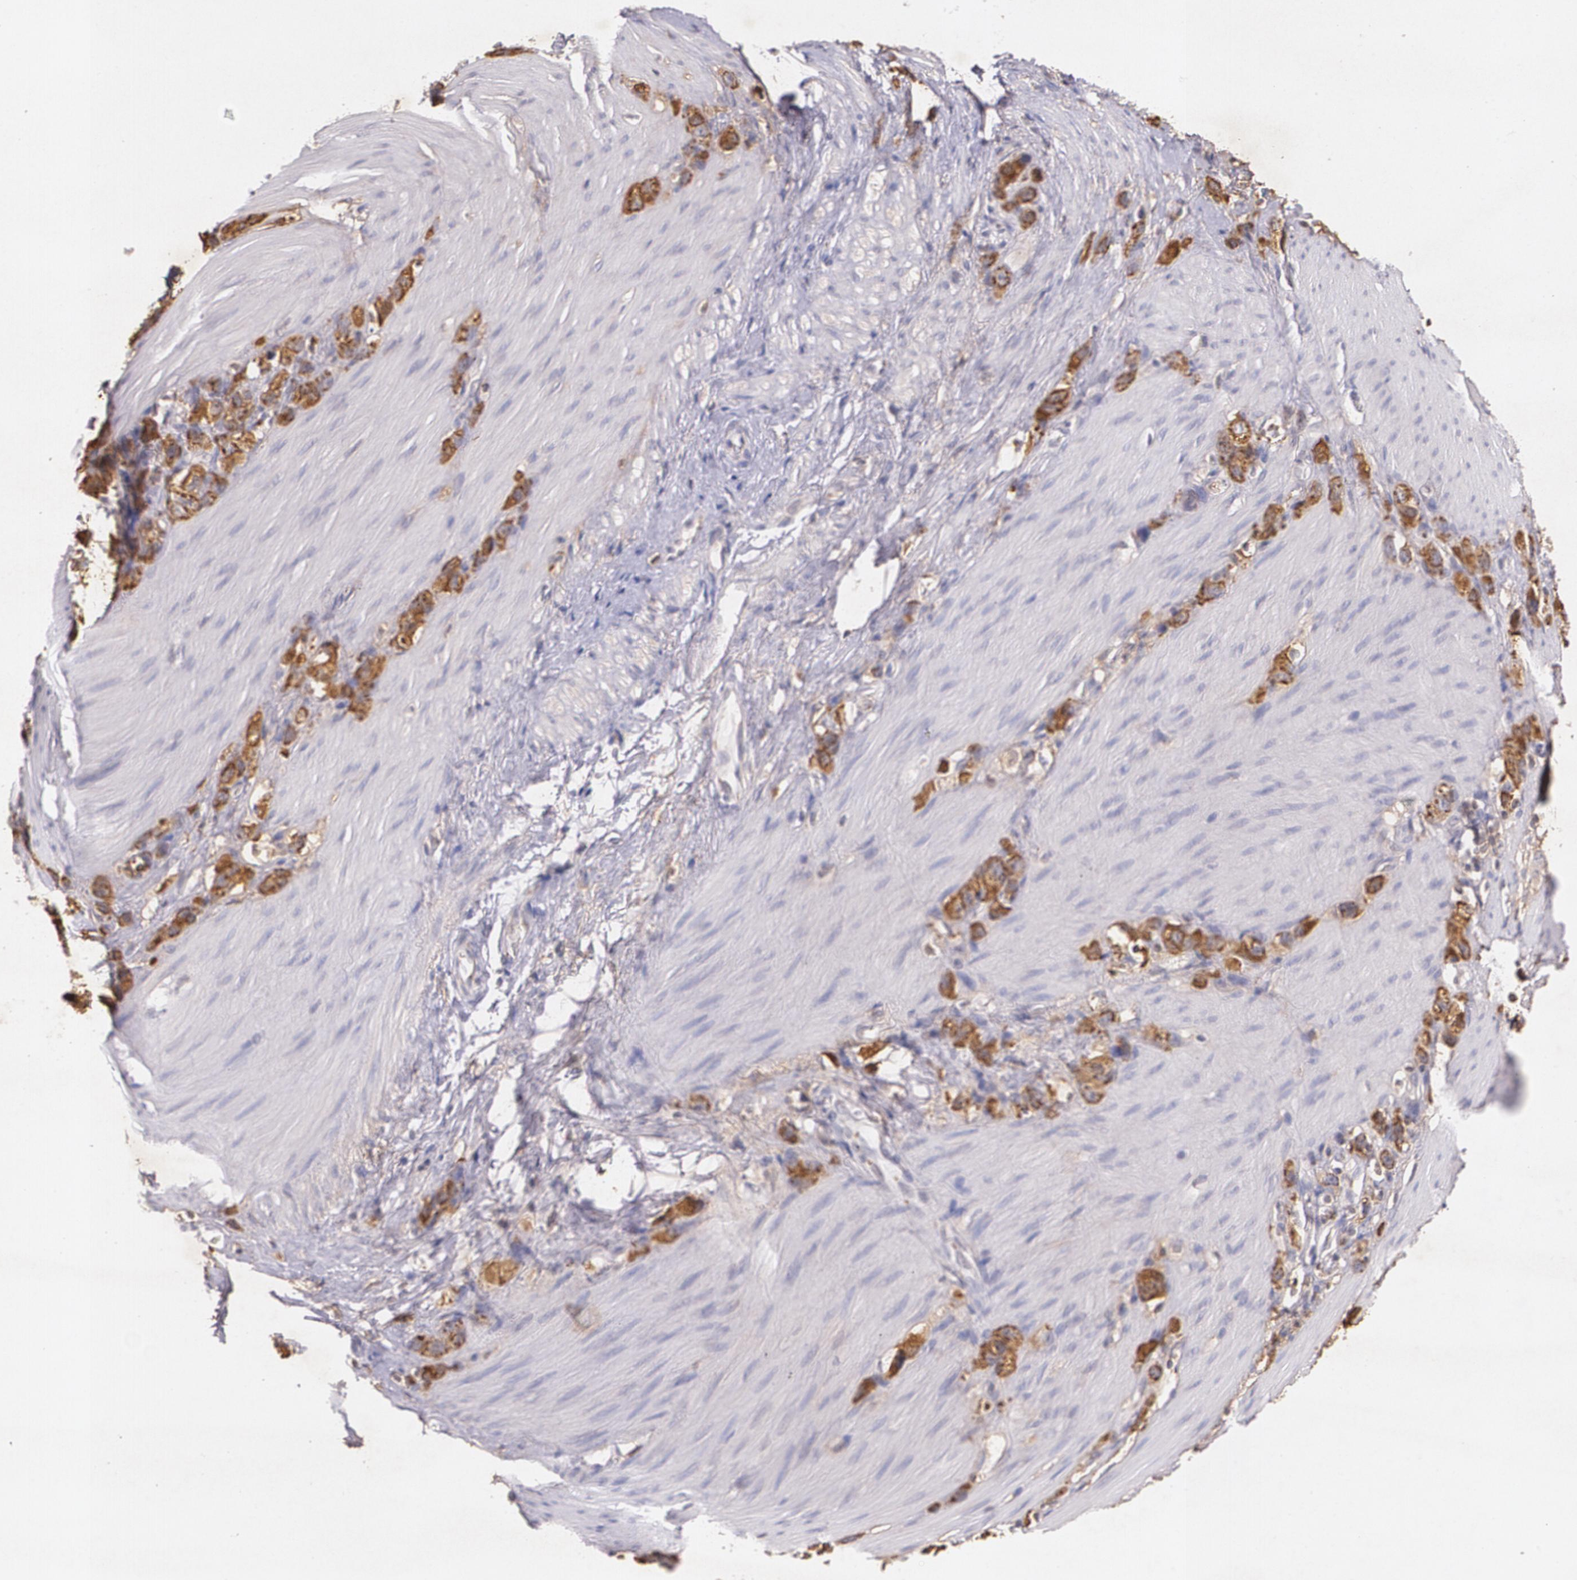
{"staining": {"intensity": "strong", "quantity": ">75%", "location": "cytoplasmic/membranous"}, "tissue": "stomach cancer", "cell_type": "Tumor cells", "image_type": "cancer", "snomed": [{"axis": "morphology", "description": "Normal tissue, NOS"}, {"axis": "morphology", "description": "Adenocarcinoma, NOS"}, {"axis": "morphology", "description": "Adenocarcinoma, High grade"}, {"axis": "topography", "description": "Stomach, upper"}, {"axis": "topography", "description": "Stomach"}], "caption": "Protein staining of stomach cancer (adenocarcinoma (high-grade)) tissue exhibits strong cytoplasmic/membranous positivity in about >75% of tumor cells.", "gene": "TM4SF1", "patient": {"sex": "female", "age": 65}}